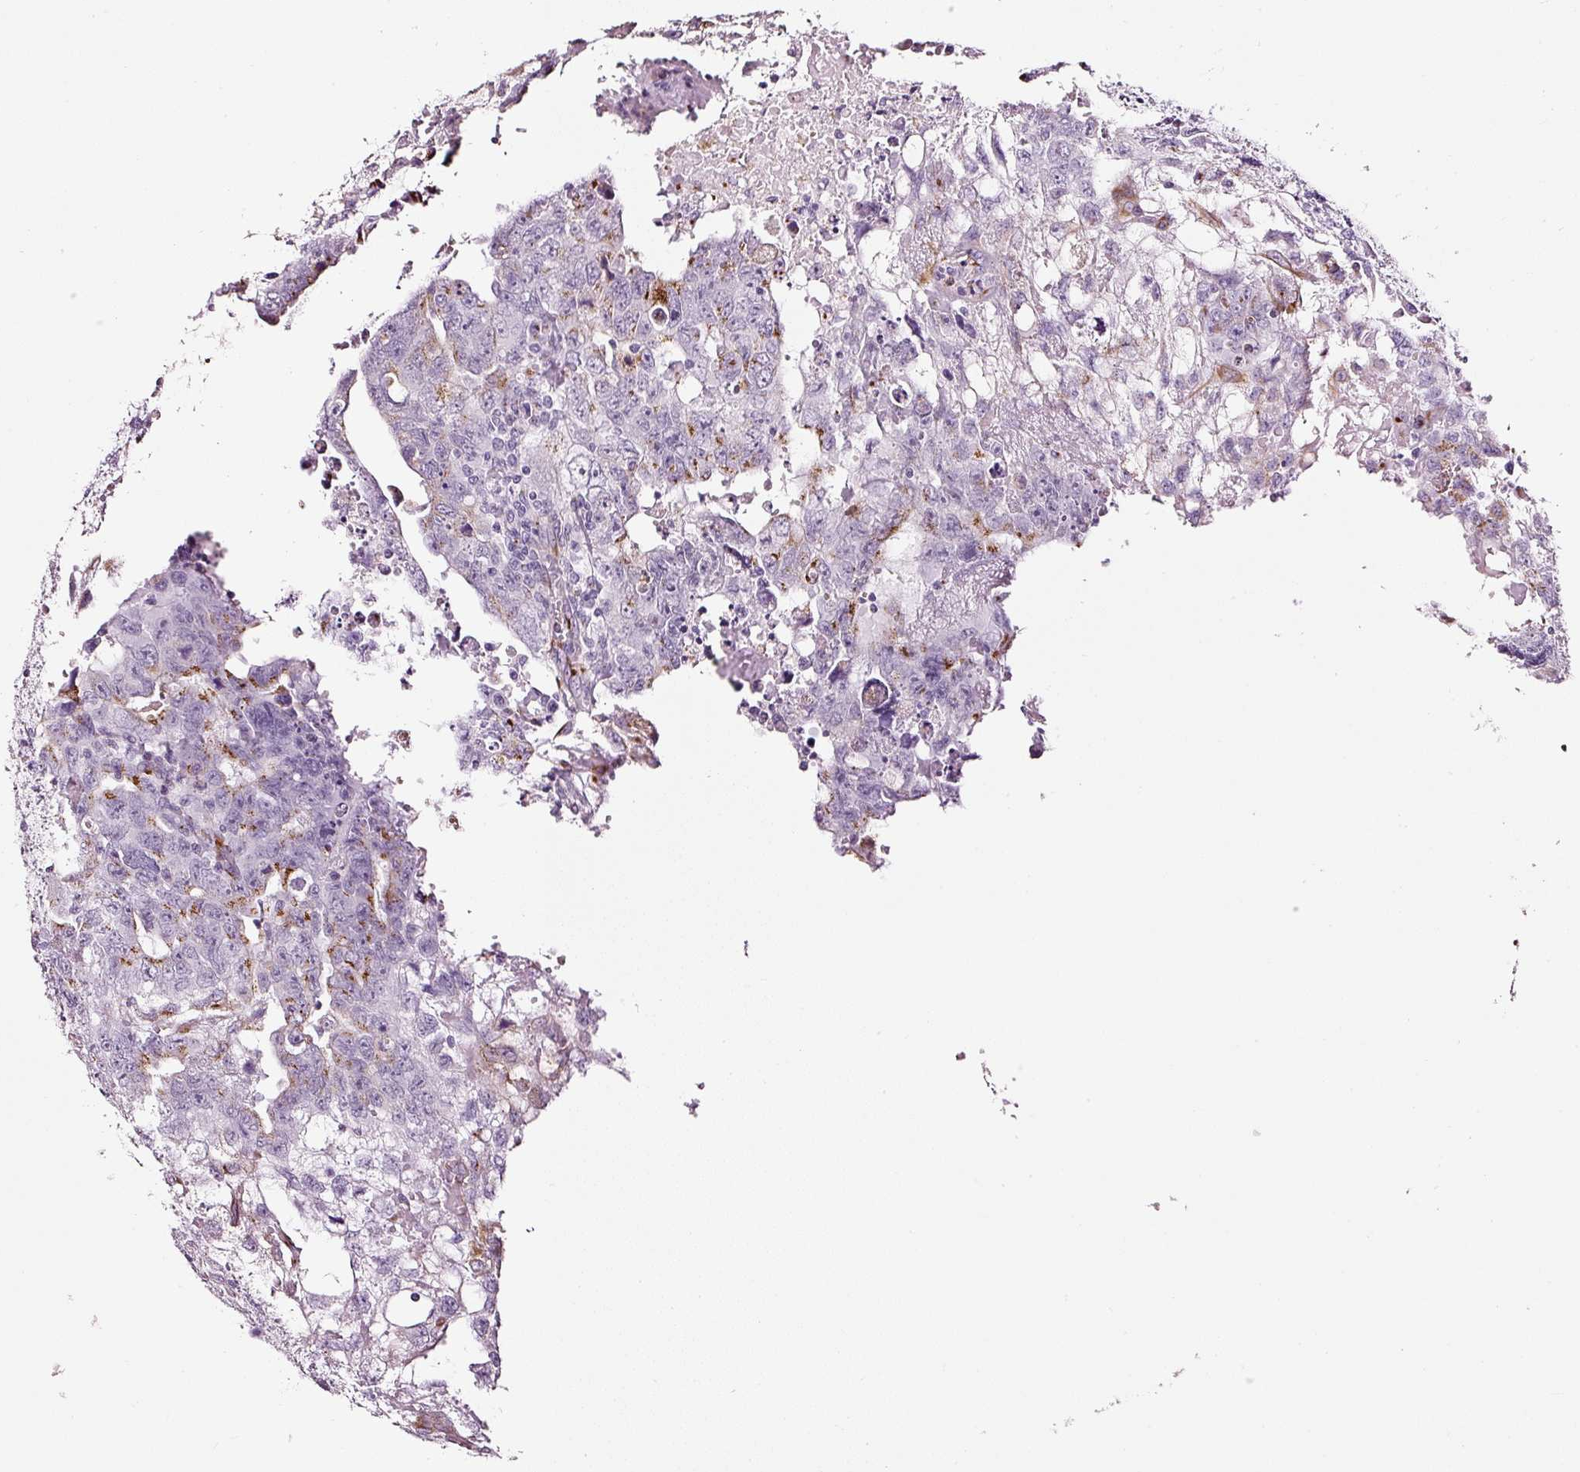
{"staining": {"intensity": "moderate", "quantity": "<25%", "location": "cytoplasmic/membranous"}, "tissue": "testis cancer", "cell_type": "Tumor cells", "image_type": "cancer", "snomed": [{"axis": "morphology", "description": "Carcinoma, Embryonal, NOS"}, {"axis": "topography", "description": "Testis"}], "caption": "Moderate cytoplasmic/membranous protein positivity is identified in approximately <25% of tumor cells in testis cancer (embryonal carcinoma).", "gene": "SDF4", "patient": {"sex": "male", "age": 24}}